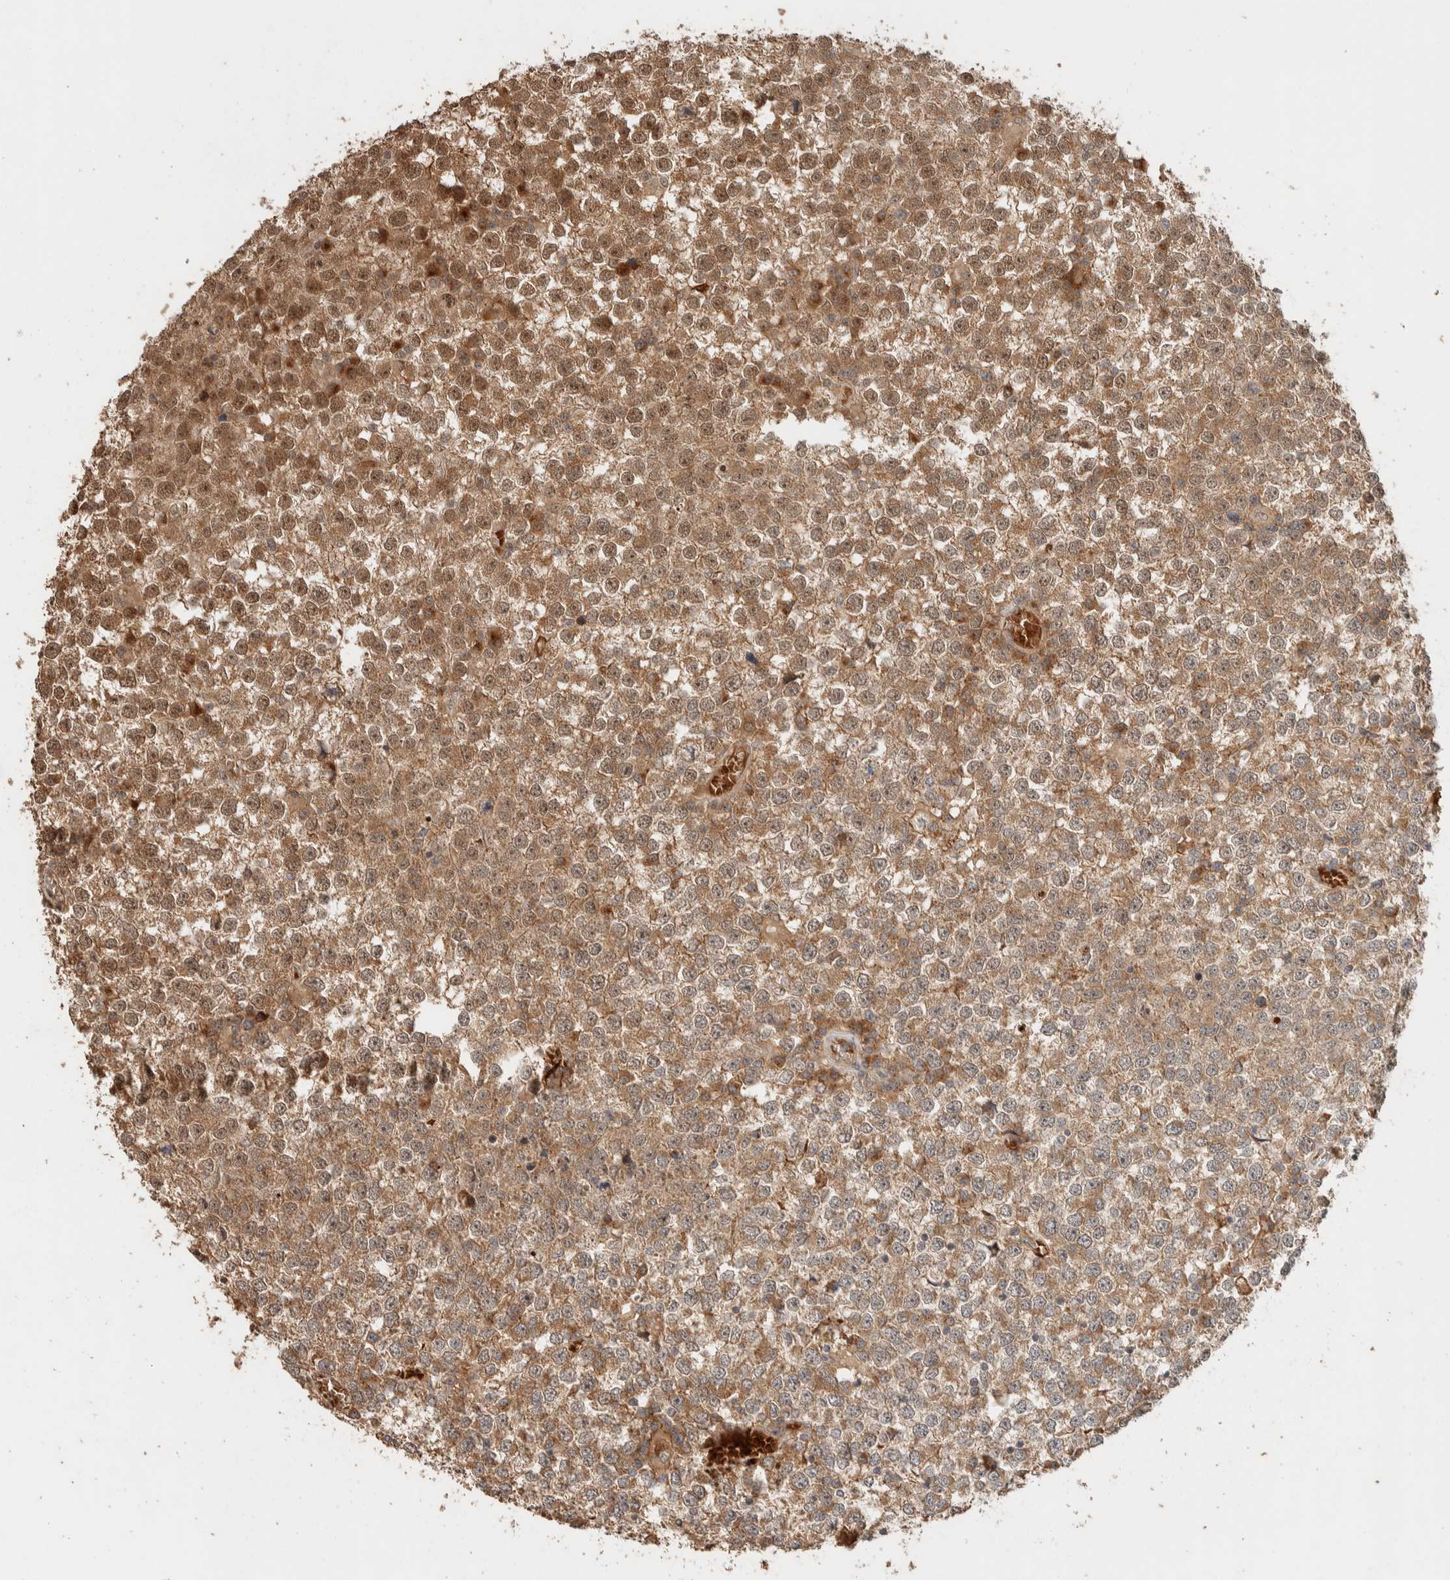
{"staining": {"intensity": "moderate", "quantity": ">75%", "location": "cytoplasmic/membranous,nuclear"}, "tissue": "testis cancer", "cell_type": "Tumor cells", "image_type": "cancer", "snomed": [{"axis": "morphology", "description": "Seminoma, NOS"}, {"axis": "topography", "description": "Testis"}], "caption": "The micrograph displays a brown stain indicating the presence of a protein in the cytoplasmic/membranous and nuclear of tumor cells in testis cancer (seminoma). (brown staining indicates protein expression, while blue staining denotes nuclei).", "gene": "ZBTB2", "patient": {"sex": "male", "age": 65}}